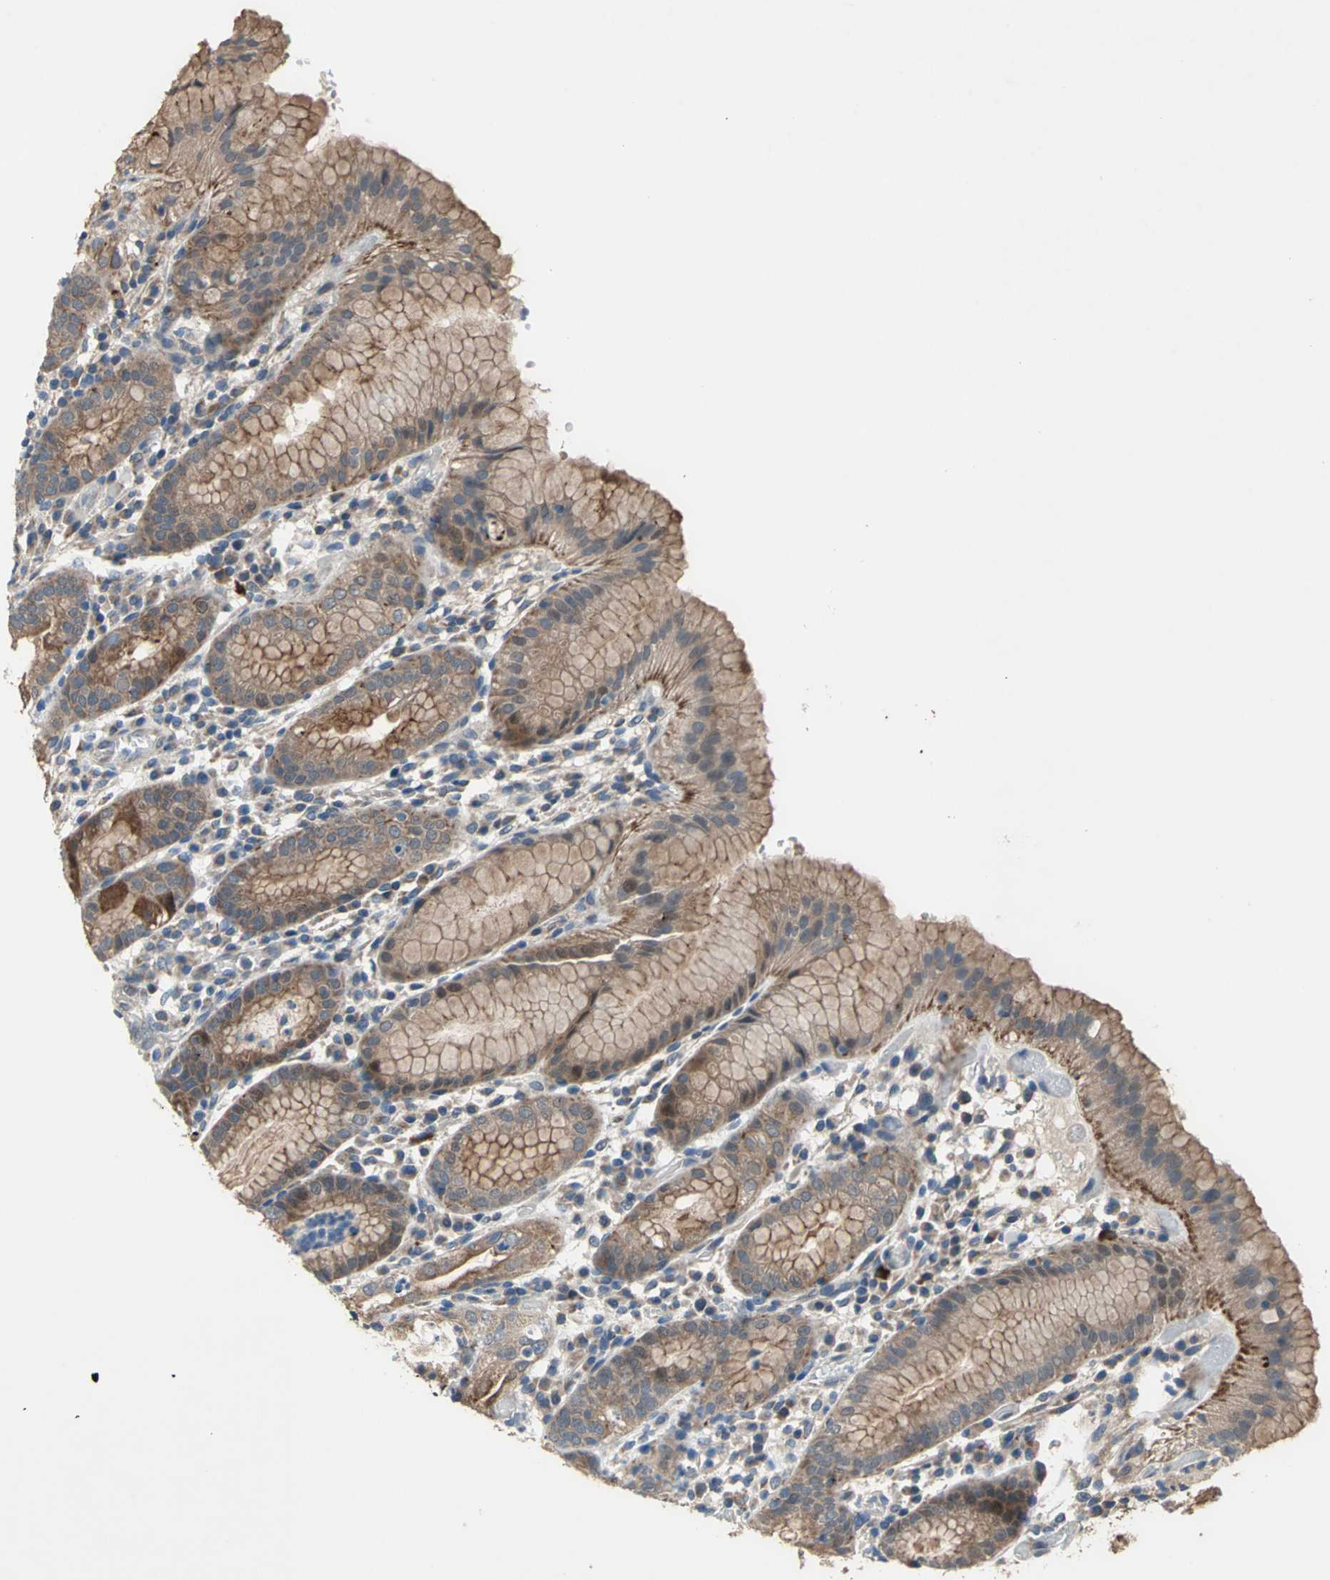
{"staining": {"intensity": "moderate", "quantity": ">75%", "location": "cytoplasmic/membranous,nuclear"}, "tissue": "stomach", "cell_type": "Glandular cells", "image_type": "normal", "snomed": [{"axis": "morphology", "description": "Normal tissue, NOS"}, {"axis": "topography", "description": "Stomach"}, {"axis": "topography", "description": "Stomach, lower"}], "caption": "Human stomach stained with a protein marker demonstrates moderate staining in glandular cells.", "gene": "TRAK1", "patient": {"sex": "female", "age": 75}}